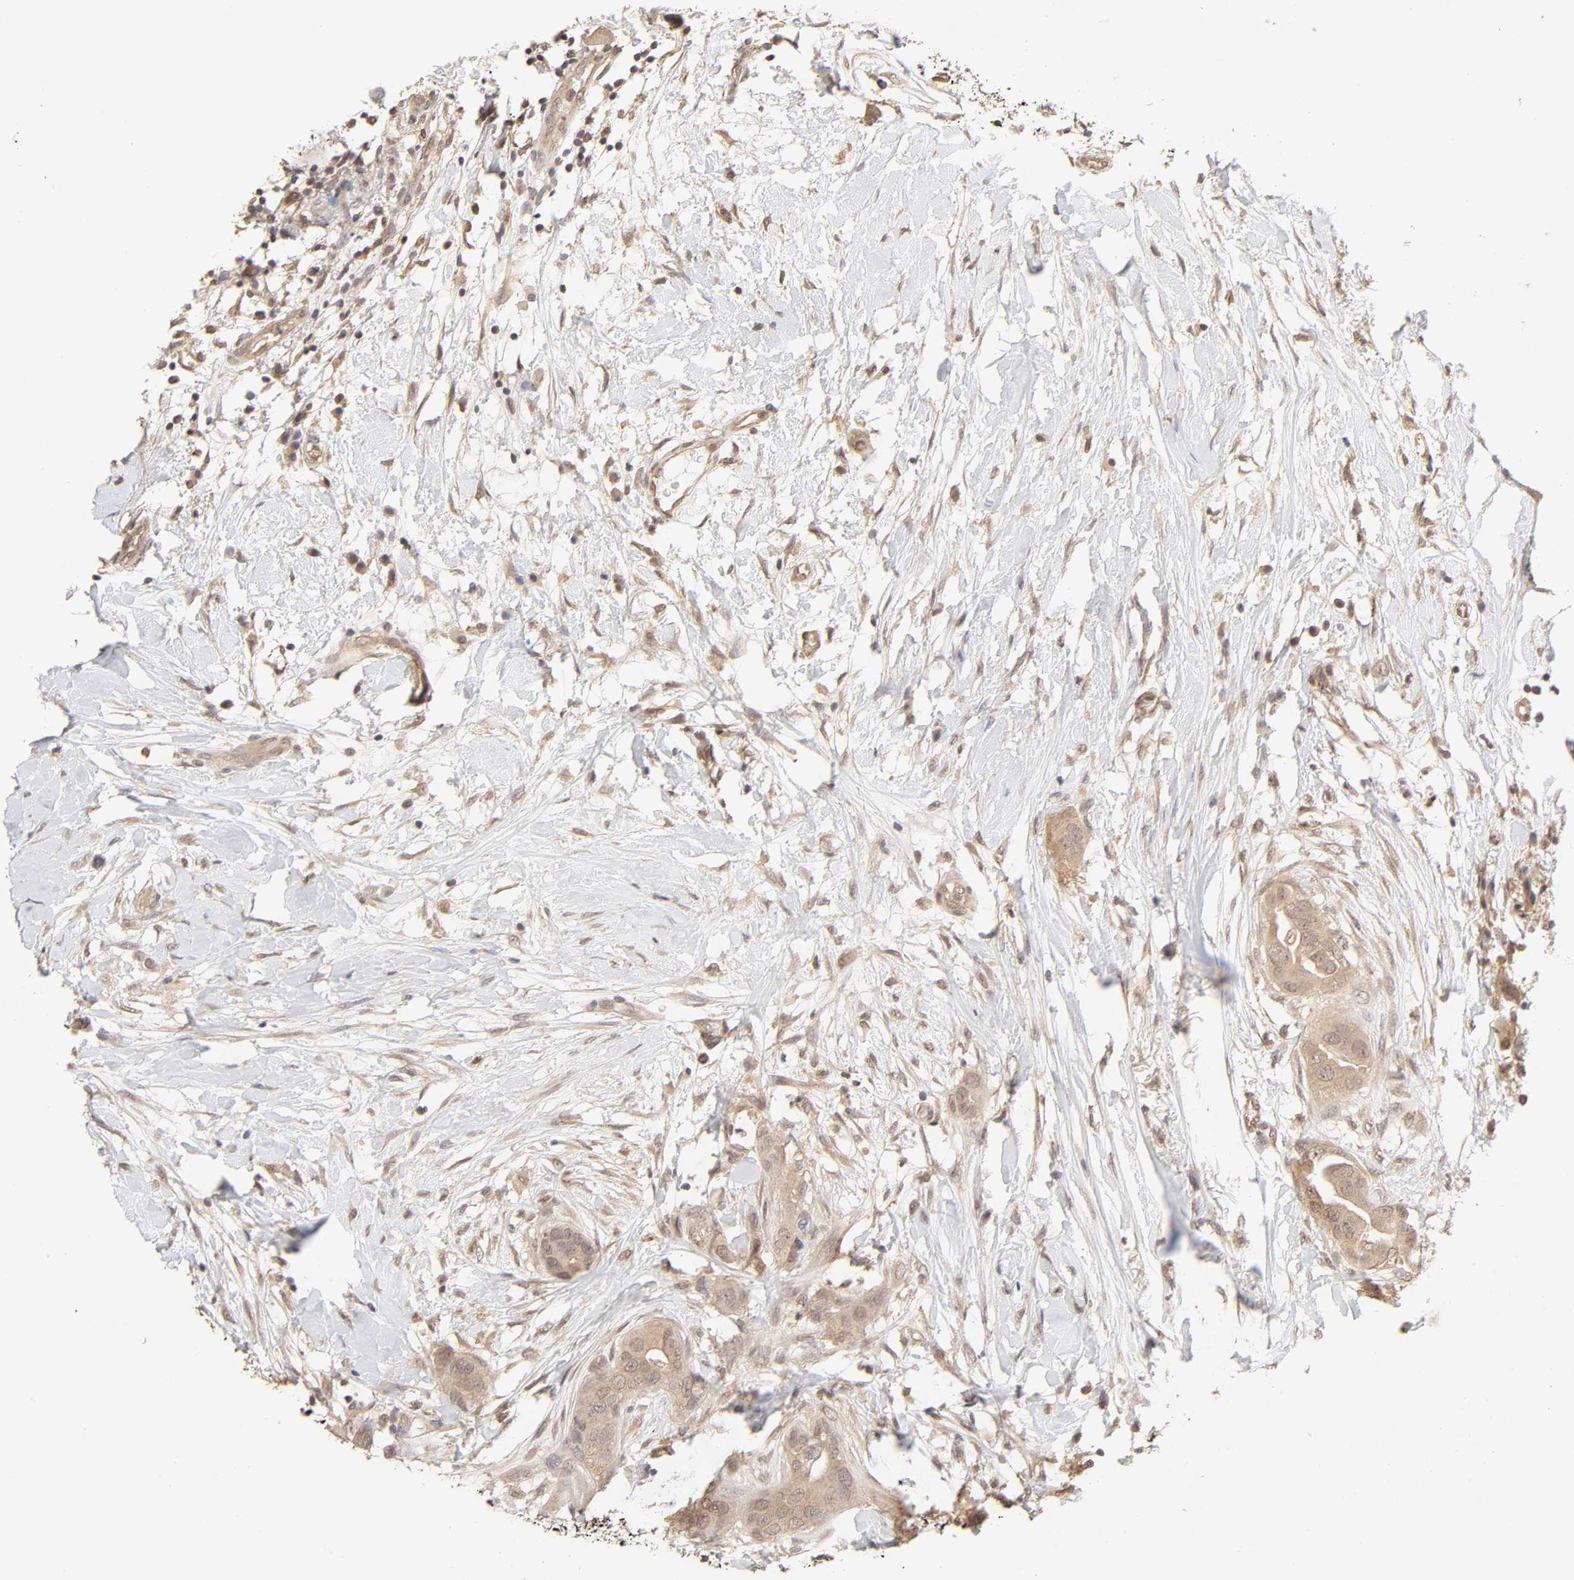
{"staining": {"intensity": "moderate", "quantity": ">75%", "location": "cytoplasmic/membranous"}, "tissue": "breast cancer", "cell_type": "Tumor cells", "image_type": "cancer", "snomed": [{"axis": "morphology", "description": "Duct carcinoma"}, {"axis": "topography", "description": "Breast"}], "caption": "Immunohistochemical staining of human breast cancer (intraductal carcinoma) displays moderate cytoplasmic/membranous protein expression in about >75% of tumor cells.", "gene": "MAPK1", "patient": {"sex": "female", "age": 40}}